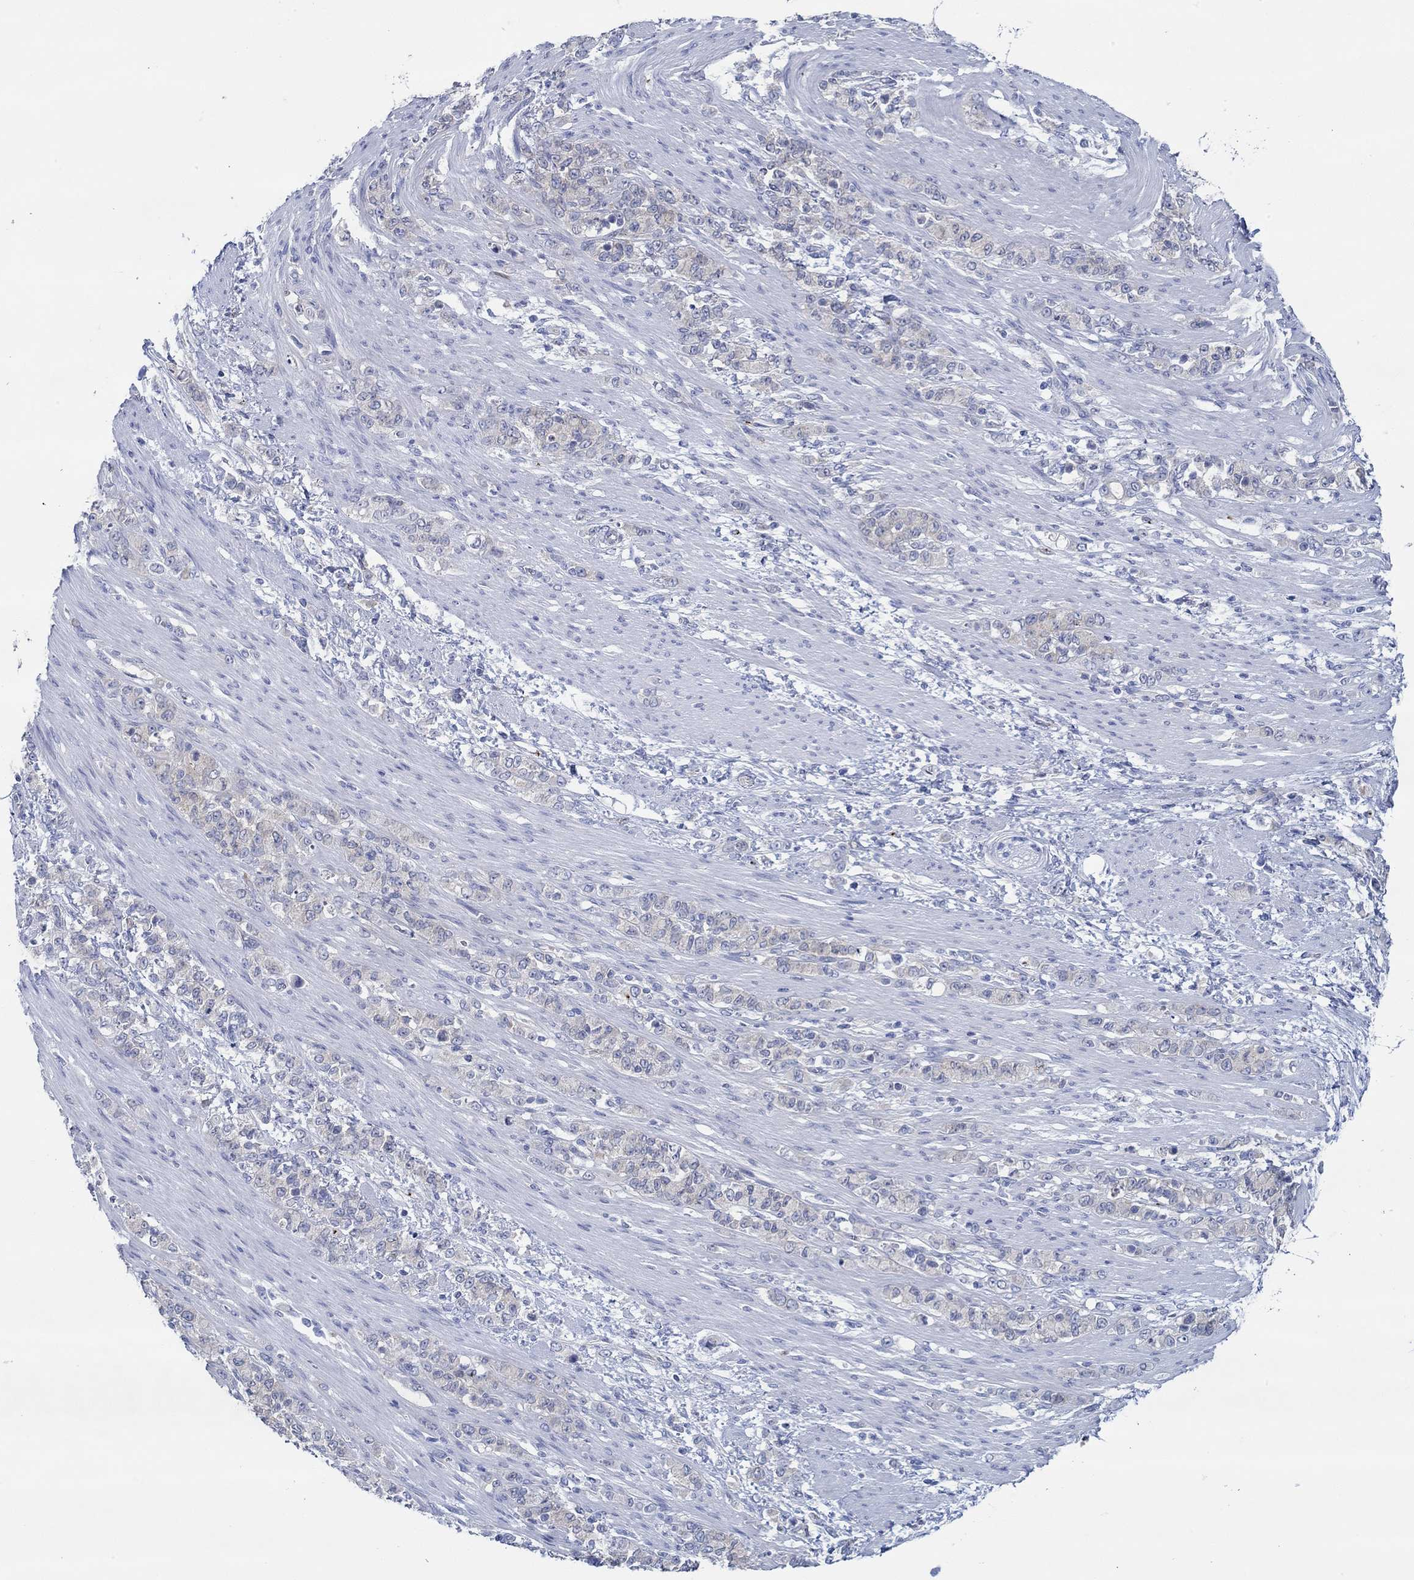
{"staining": {"intensity": "negative", "quantity": "none", "location": "none"}, "tissue": "stomach cancer", "cell_type": "Tumor cells", "image_type": "cancer", "snomed": [{"axis": "morphology", "description": "Normal tissue, NOS"}, {"axis": "morphology", "description": "Adenocarcinoma, NOS"}, {"axis": "topography", "description": "Stomach"}], "caption": "A photomicrograph of human stomach adenocarcinoma is negative for staining in tumor cells.", "gene": "SLC27A3", "patient": {"sex": "female", "age": 79}}